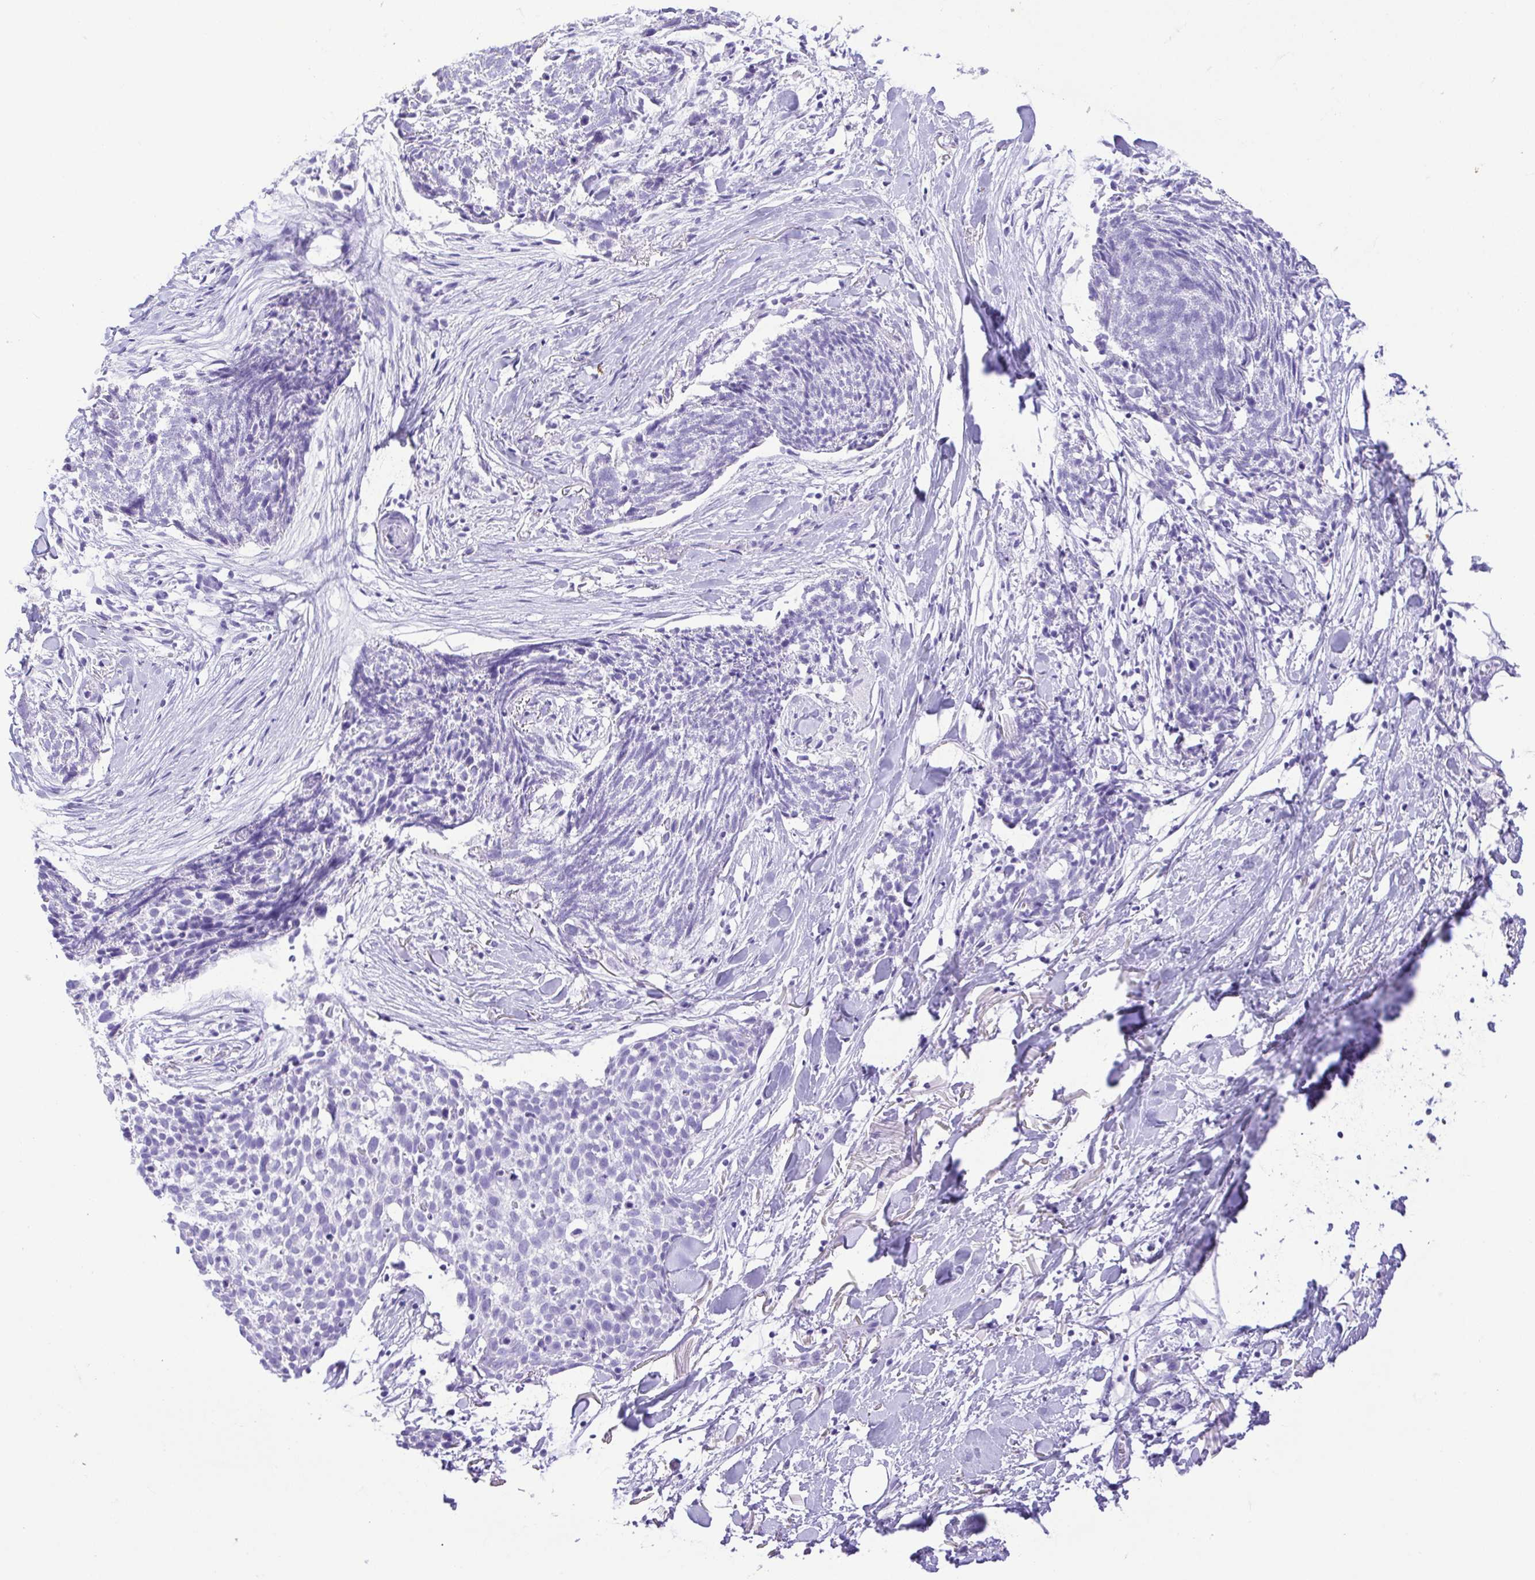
{"staining": {"intensity": "negative", "quantity": "none", "location": "none"}, "tissue": "skin cancer", "cell_type": "Tumor cells", "image_type": "cancer", "snomed": [{"axis": "morphology", "description": "Squamous cell carcinoma, NOS"}, {"axis": "topography", "description": "Skin"}, {"axis": "topography", "description": "Vulva"}], "caption": "Immunohistochemical staining of skin cancer (squamous cell carcinoma) exhibits no significant positivity in tumor cells. (Immunohistochemistry (ihc), brightfield microscopy, high magnification).", "gene": "CDSN", "patient": {"sex": "female", "age": 75}}